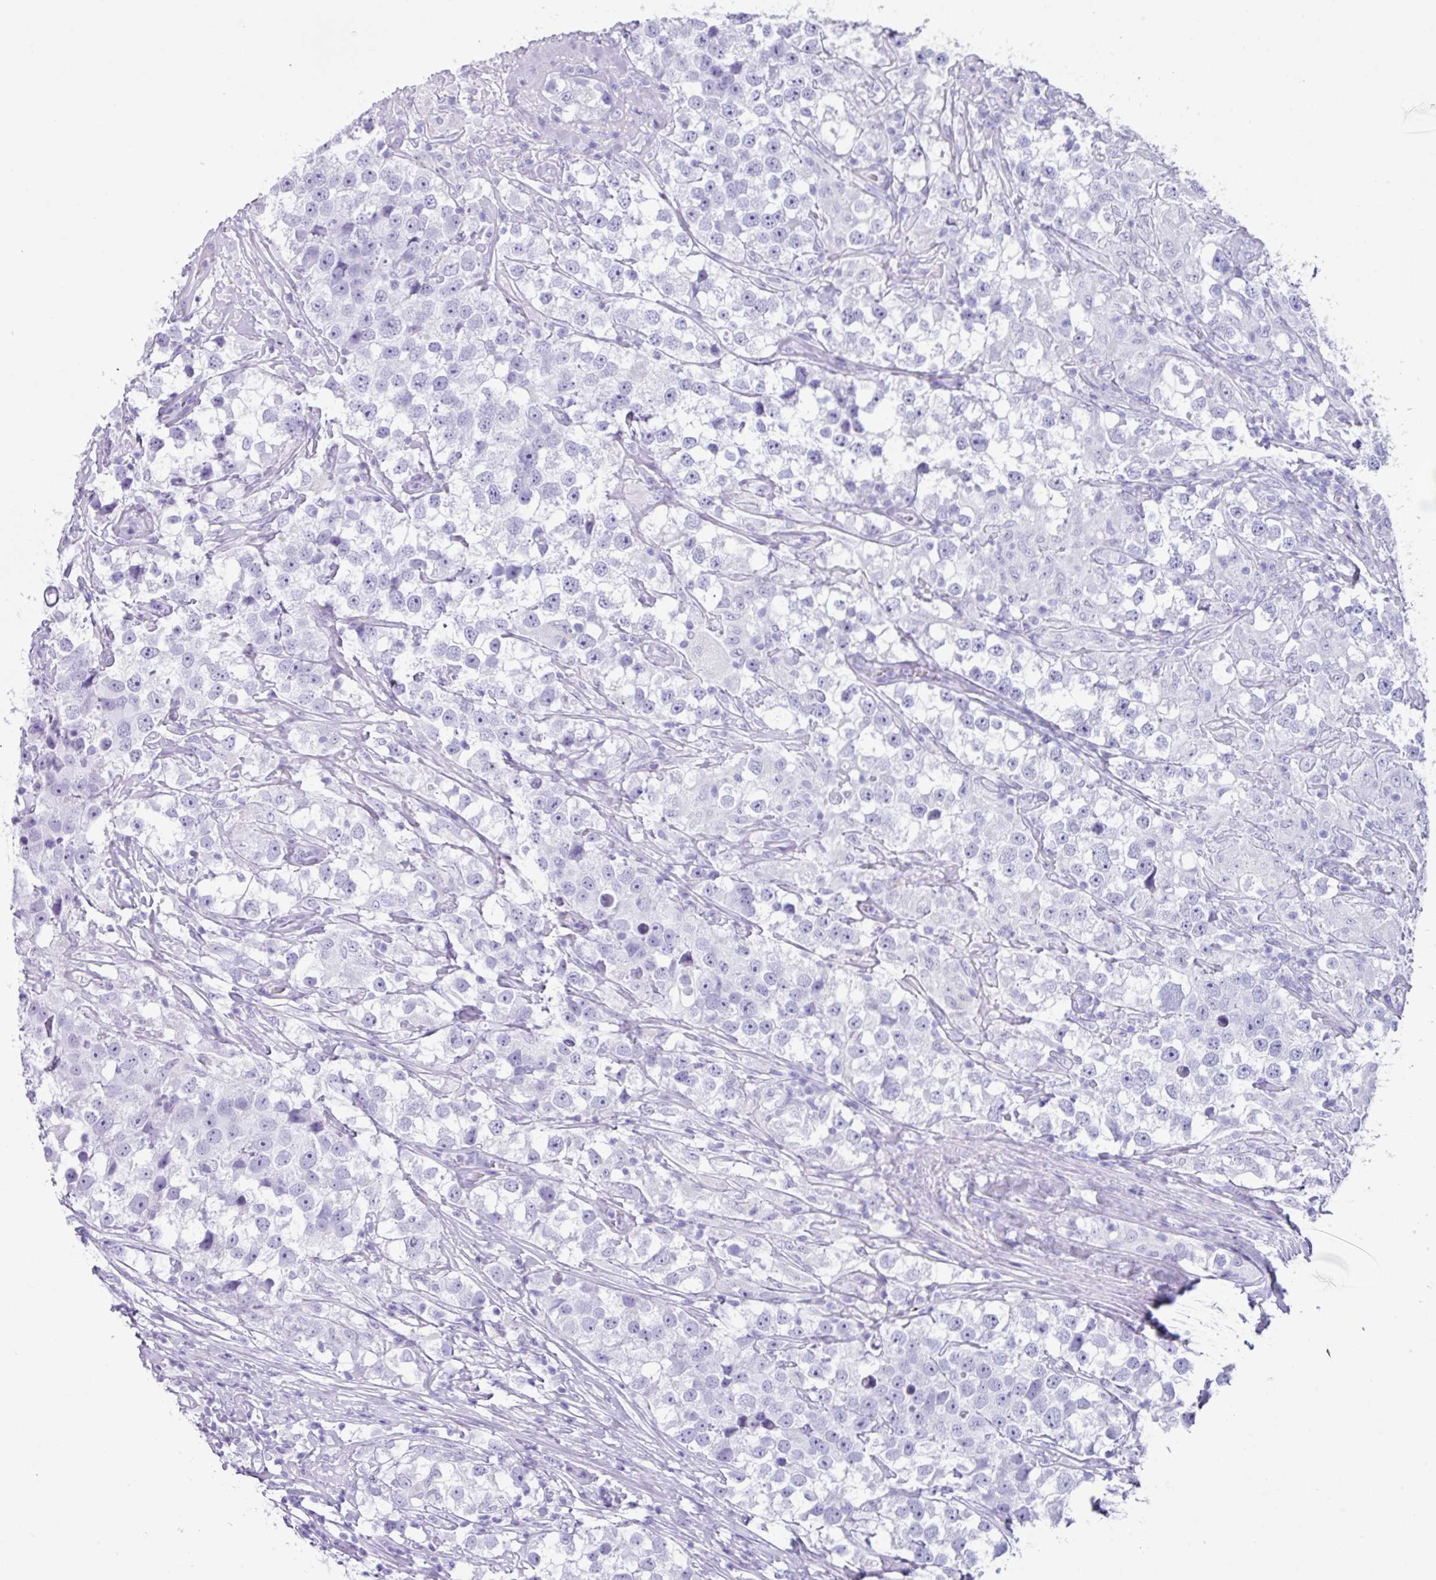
{"staining": {"intensity": "negative", "quantity": "none", "location": "none"}, "tissue": "testis cancer", "cell_type": "Tumor cells", "image_type": "cancer", "snomed": [{"axis": "morphology", "description": "Seminoma, NOS"}, {"axis": "topography", "description": "Testis"}], "caption": "This is an IHC histopathology image of testis seminoma. There is no staining in tumor cells.", "gene": "NCCRP1", "patient": {"sex": "male", "age": 46}}